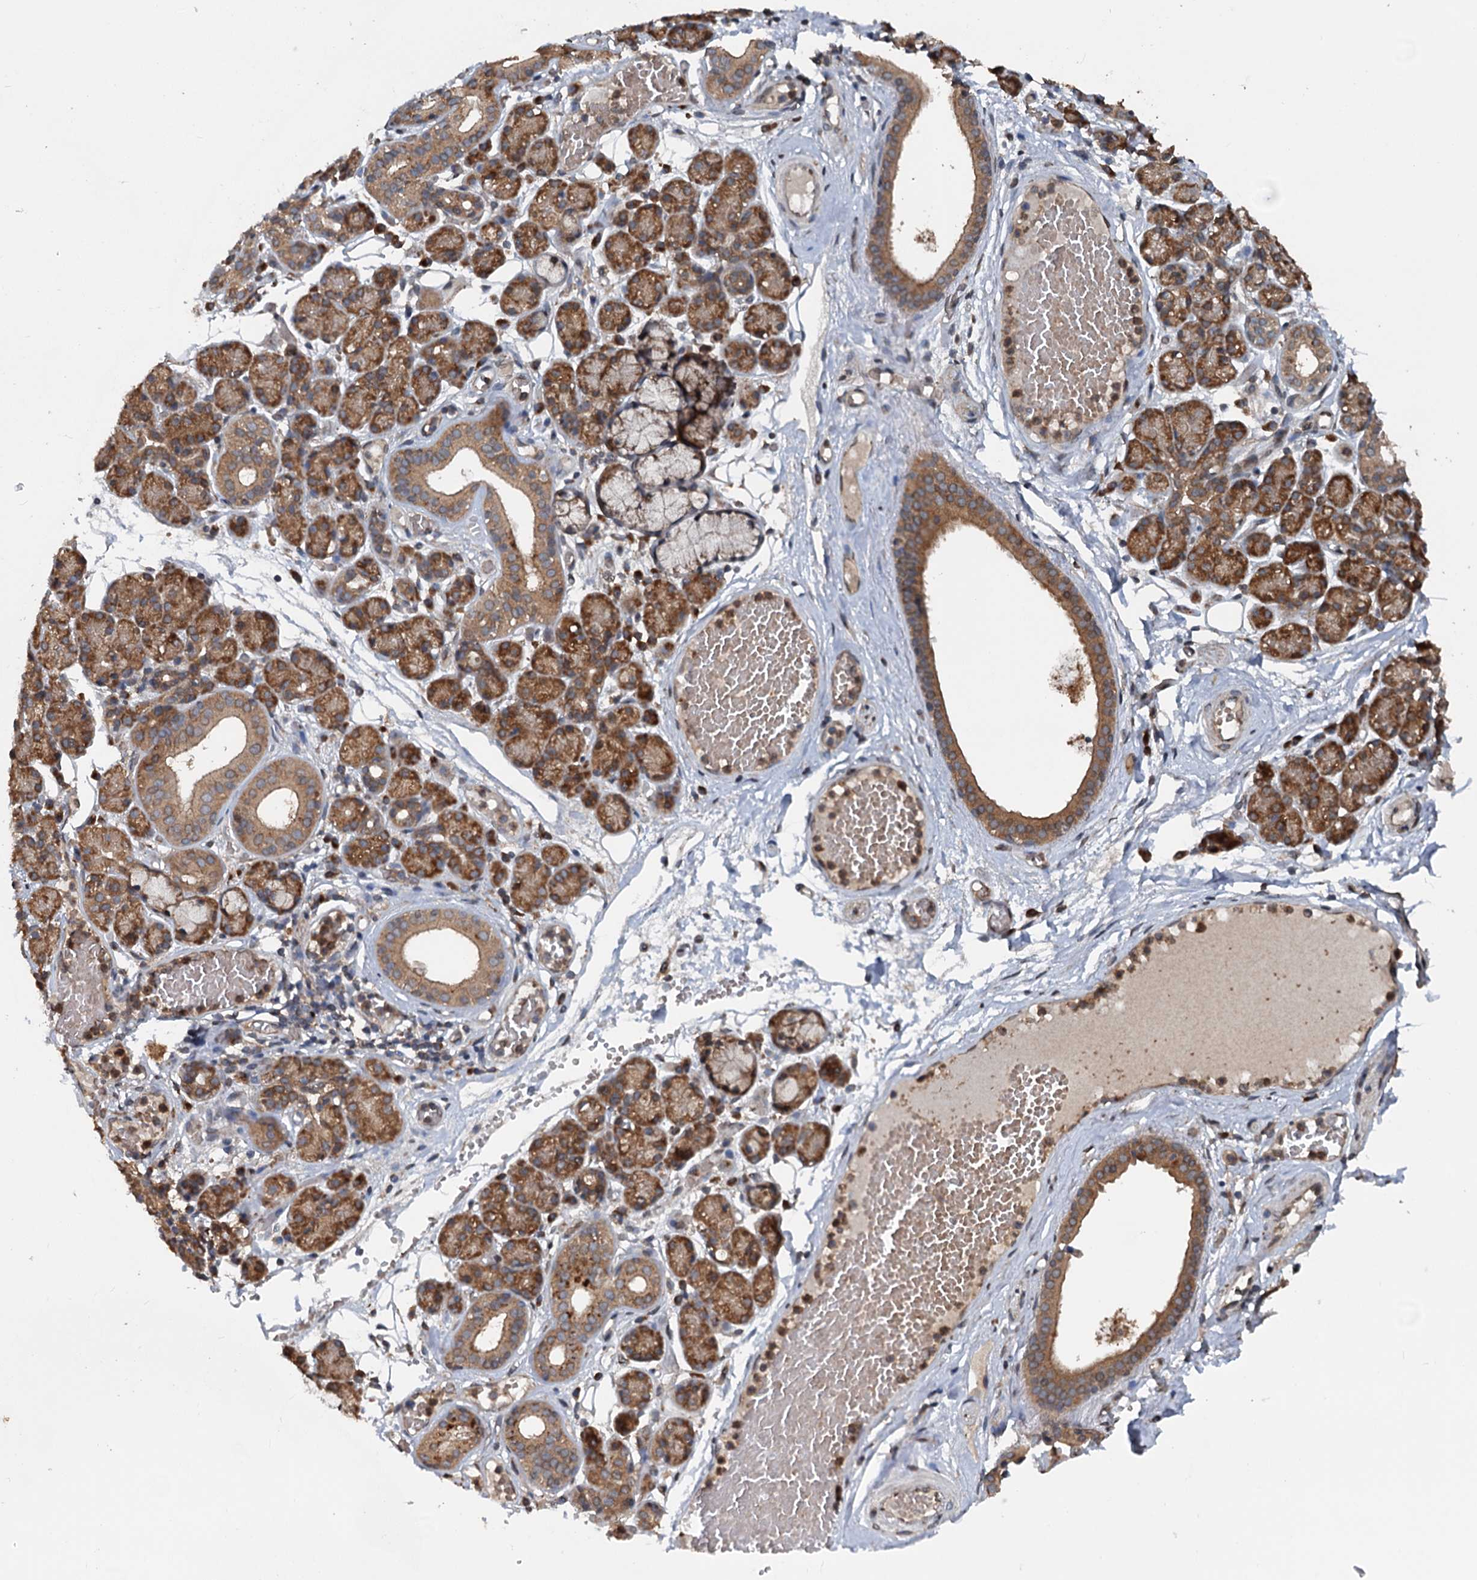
{"staining": {"intensity": "strong", "quantity": "25%-75%", "location": "cytoplasmic/membranous"}, "tissue": "salivary gland", "cell_type": "Glandular cells", "image_type": "normal", "snomed": [{"axis": "morphology", "description": "Normal tissue, NOS"}, {"axis": "topography", "description": "Salivary gland"}], "caption": "The histopathology image shows a brown stain indicating the presence of a protein in the cytoplasmic/membranous of glandular cells in salivary gland.", "gene": "N4BP2L2", "patient": {"sex": "male", "age": 63}}